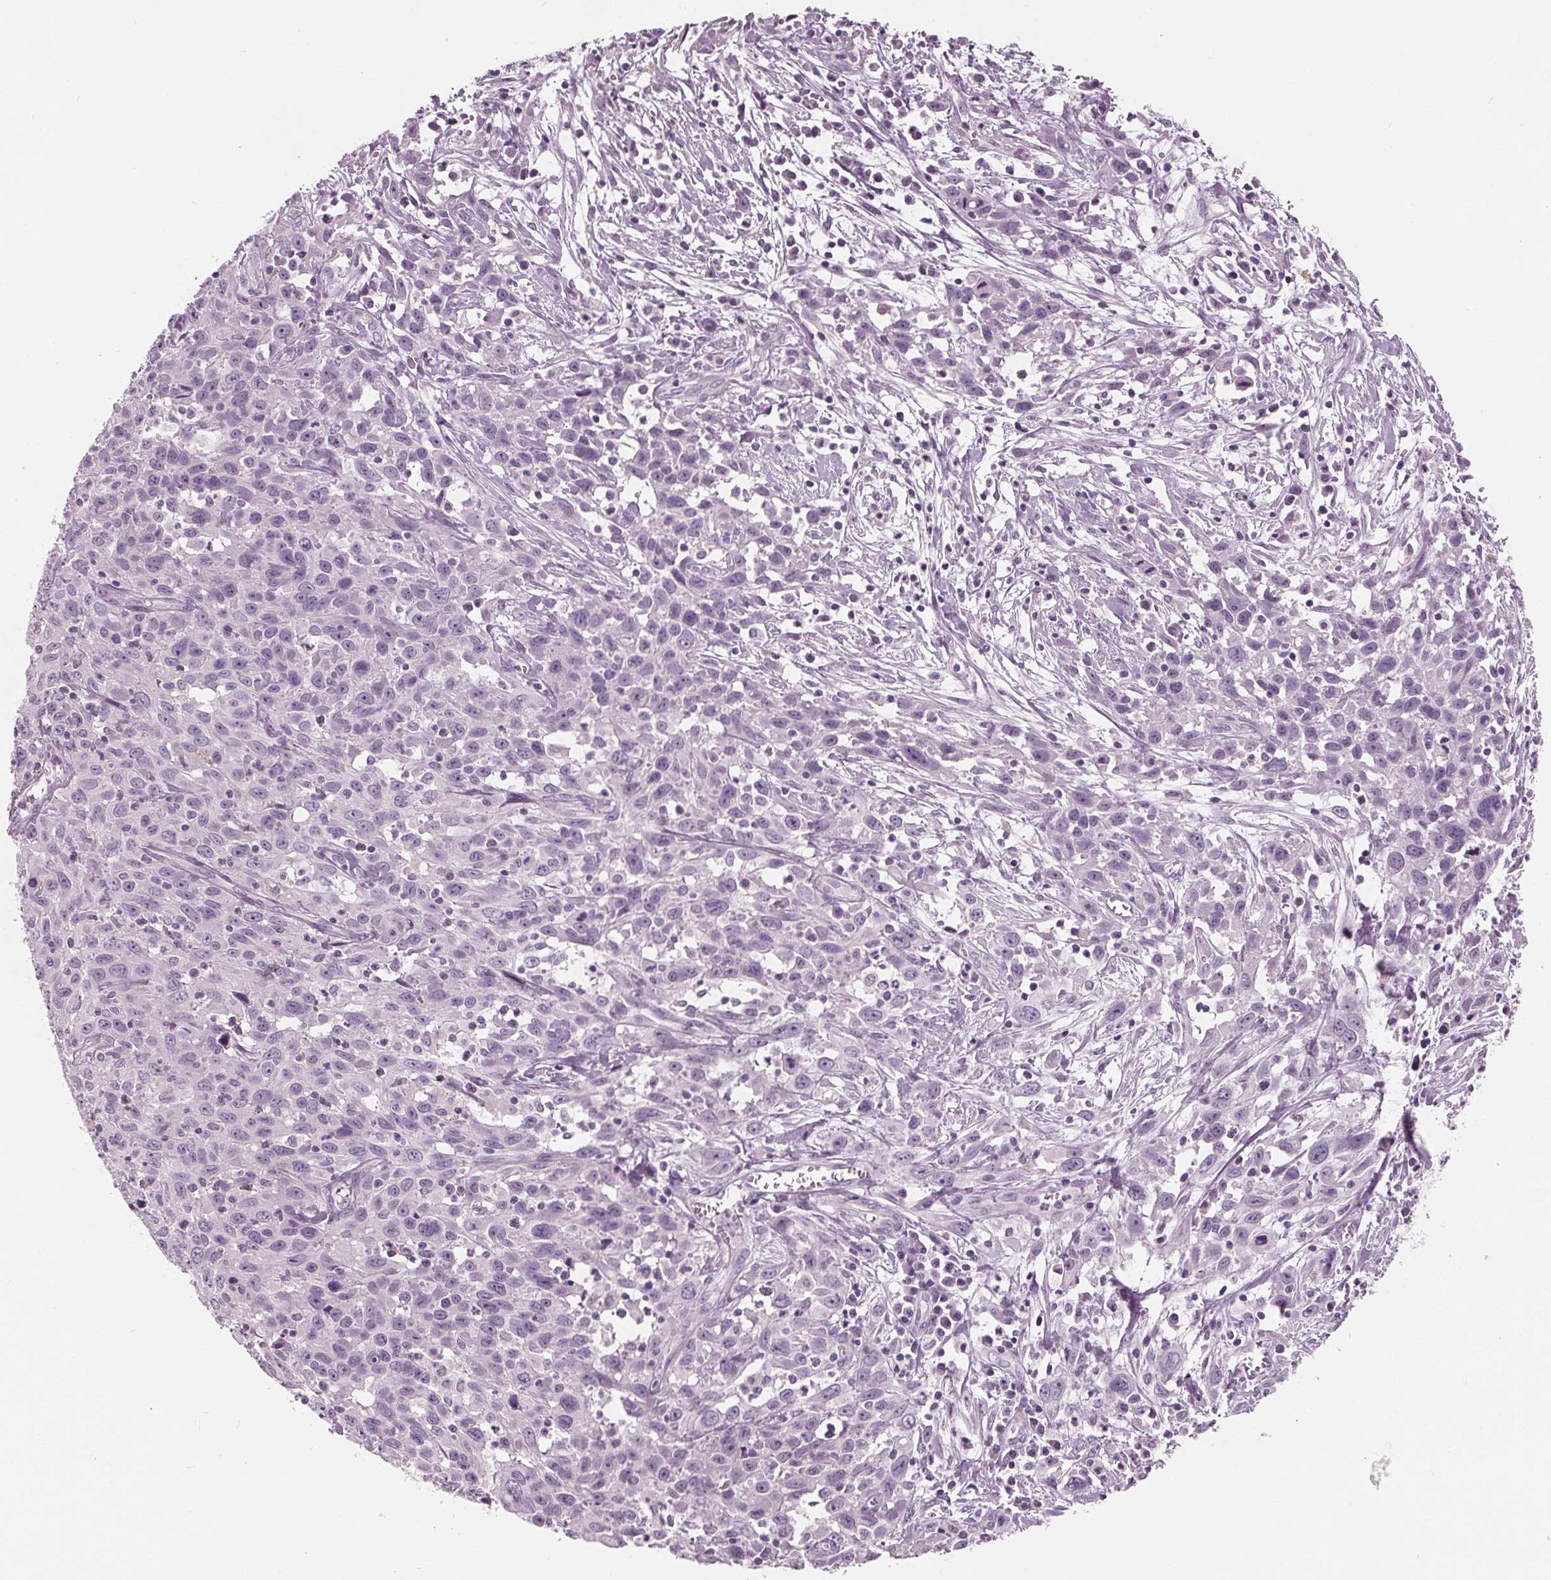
{"staining": {"intensity": "negative", "quantity": "none", "location": "none"}, "tissue": "cervical cancer", "cell_type": "Tumor cells", "image_type": "cancer", "snomed": [{"axis": "morphology", "description": "Squamous cell carcinoma, NOS"}, {"axis": "topography", "description": "Cervix"}], "caption": "The image exhibits no significant expression in tumor cells of cervical cancer.", "gene": "TKFC", "patient": {"sex": "female", "age": 38}}